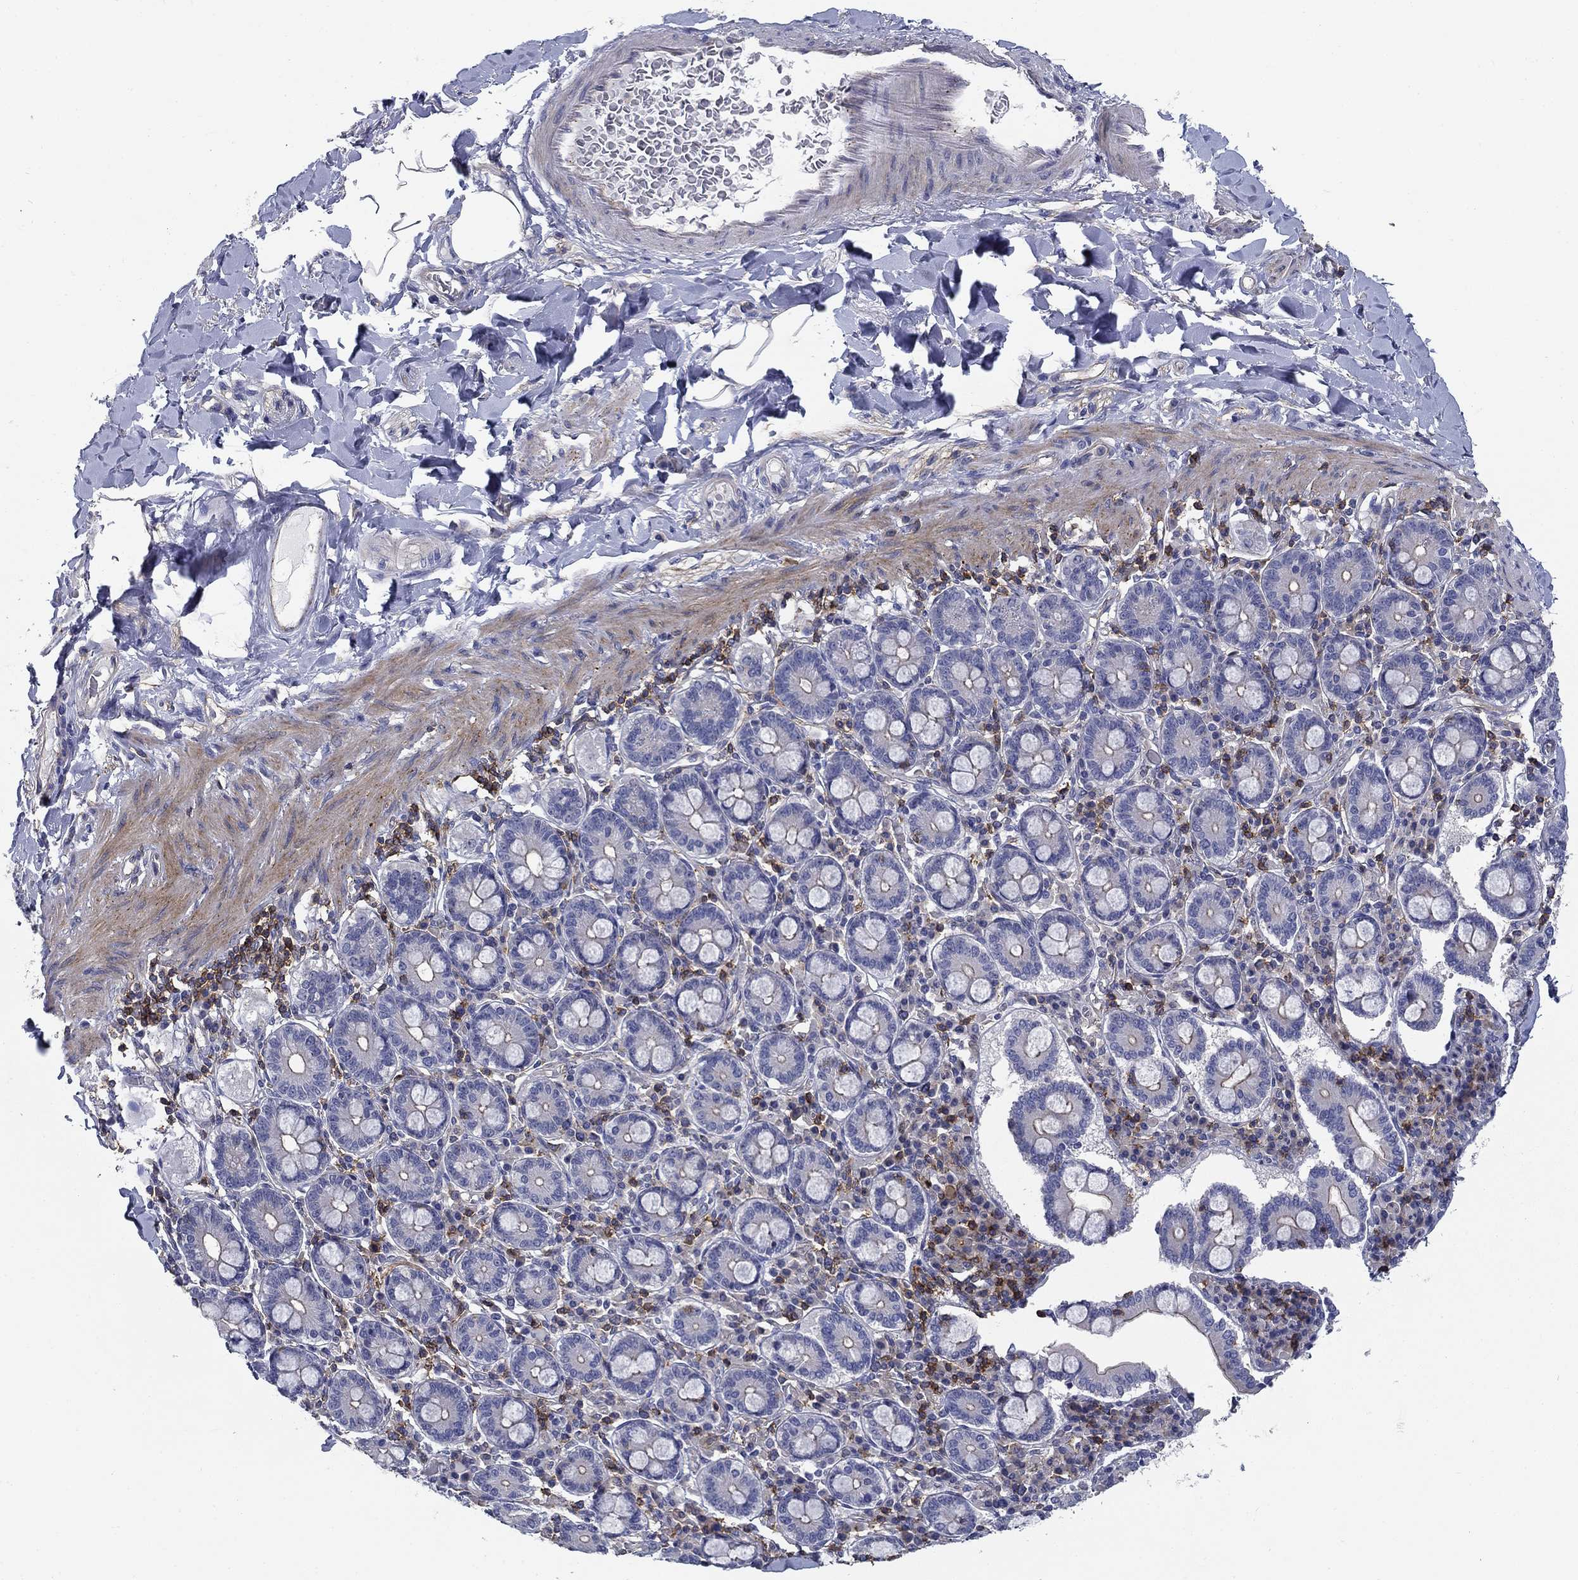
{"staining": {"intensity": "negative", "quantity": "none", "location": "none"}, "tissue": "adipose tissue", "cell_type": "Adipocytes", "image_type": "normal", "snomed": [{"axis": "morphology", "description": "Normal tissue, NOS"}, {"axis": "topography", "description": "Smooth muscle"}, {"axis": "topography", "description": "Duodenum"}, {"axis": "topography", "description": "Peripheral nerve tissue"}], "caption": "Human adipose tissue stained for a protein using immunohistochemistry (IHC) demonstrates no staining in adipocytes.", "gene": "SIT1", "patient": {"sex": "female", "age": 61}}